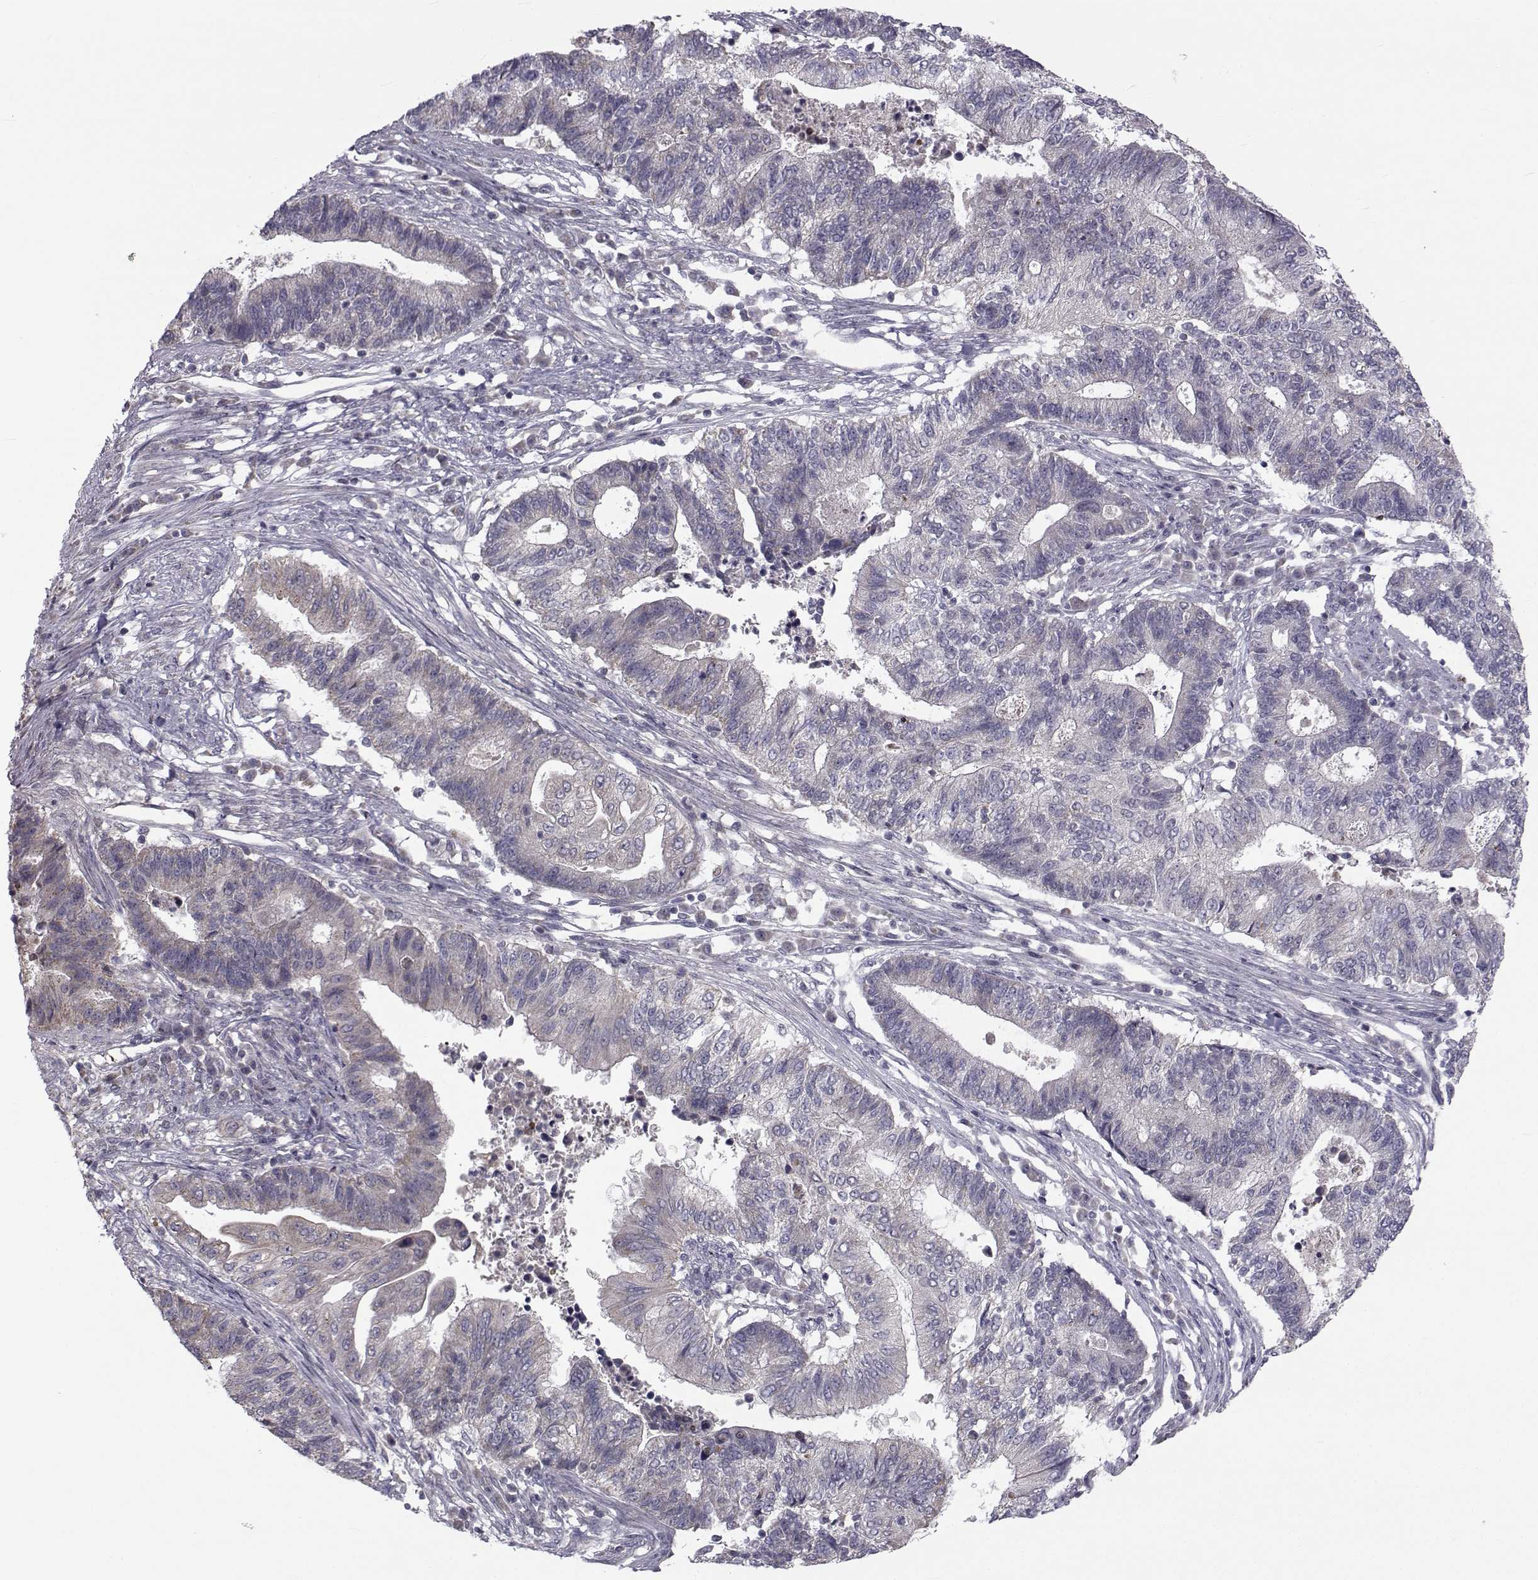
{"staining": {"intensity": "negative", "quantity": "none", "location": "none"}, "tissue": "endometrial cancer", "cell_type": "Tumor cells", "image_type": "cancer", "snomed": [{"axis": "morphology", "description": "Adenocarcinoma, NOS"}, {"axis": "topography", "description": "Uterus"}, {"axis": "topography", "description": "Endometrium"}], "caption": "There is no significant staining in tumor cells of endometrial cancer (adenocarcinoma).", "gene": "ANGPT1", "patient": {"sex": "female", "age": 54}}